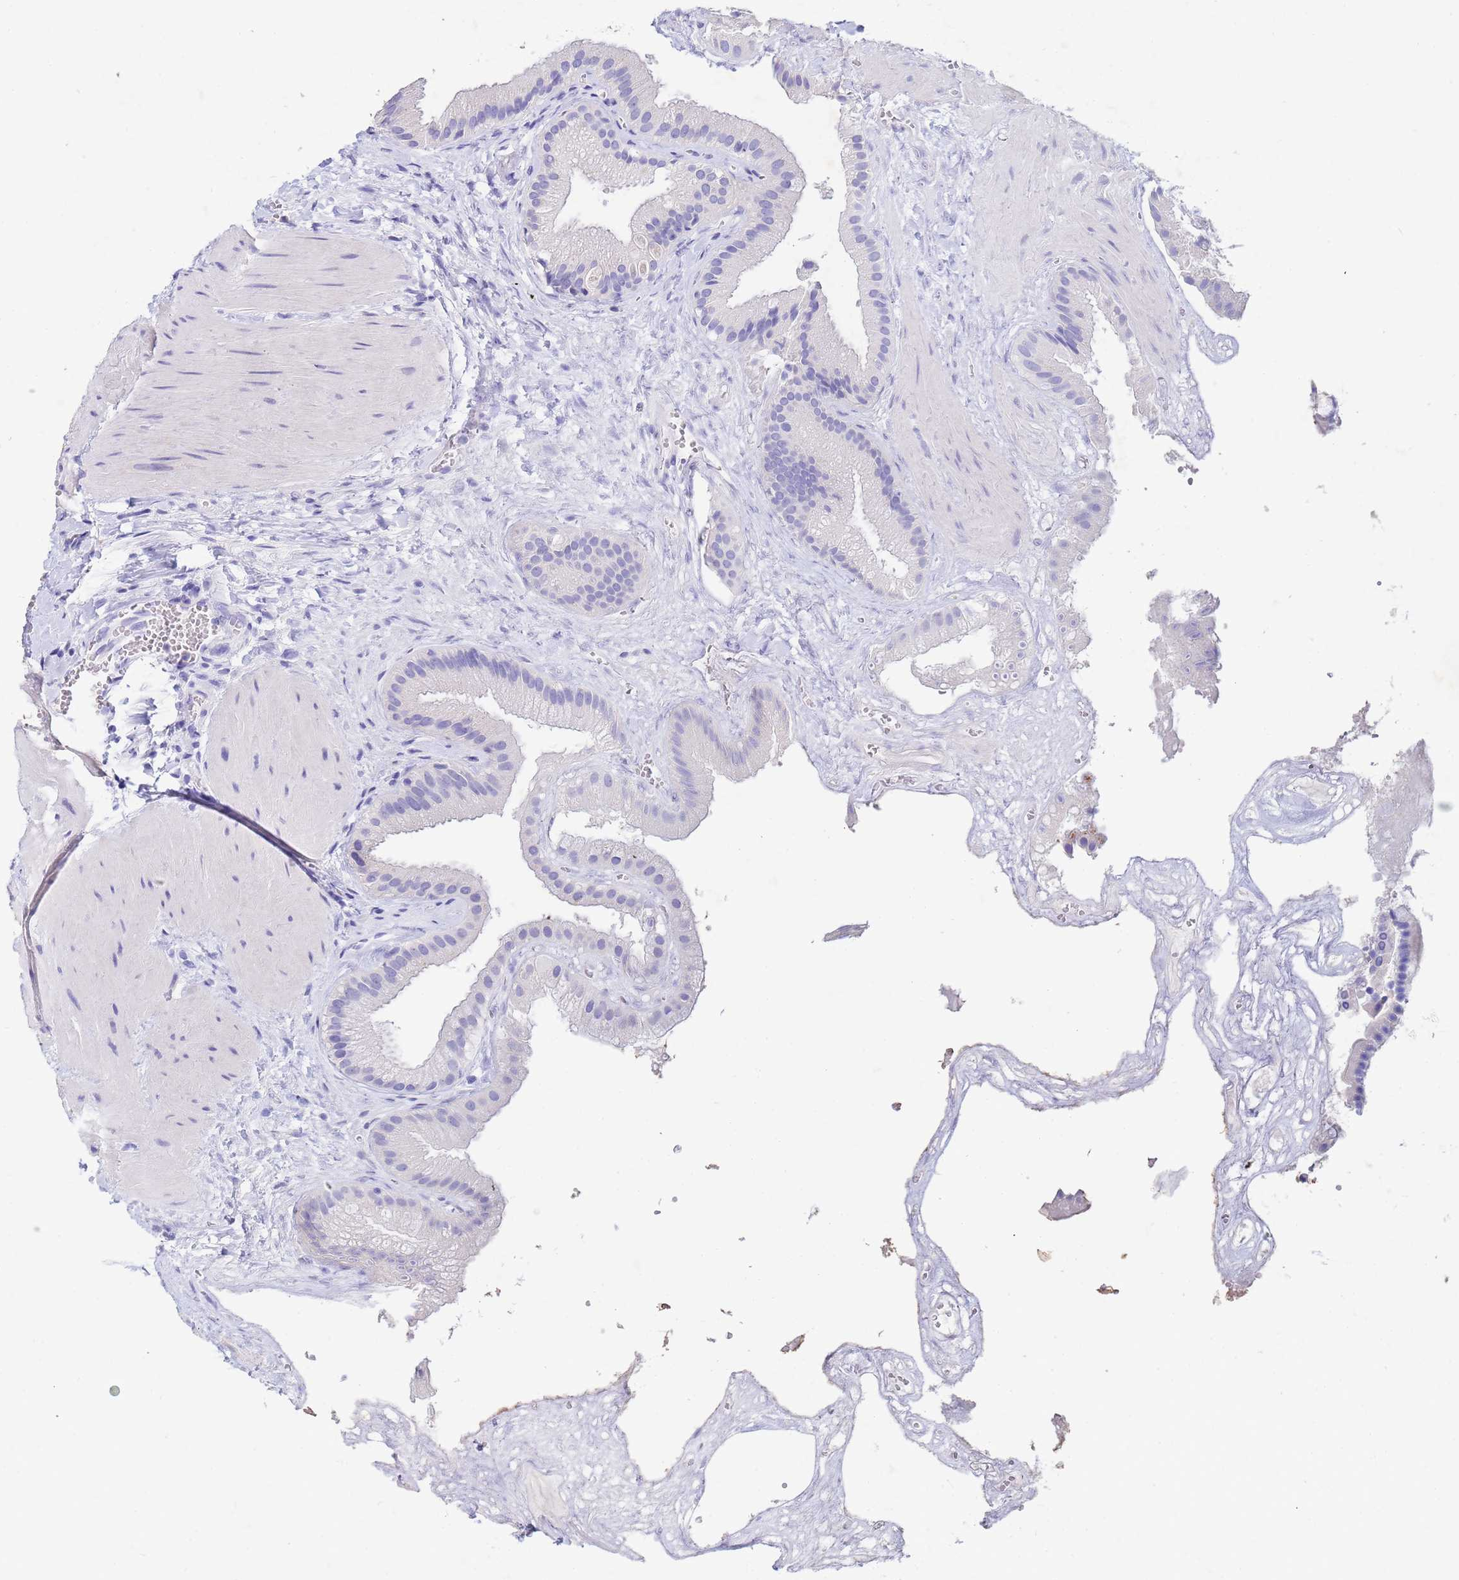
{"staining": {"intensity": "negative", "quantity": "none", "location": "none"}, "tissue": "gallbladder", "cell_type": "Glandular cells", "image_type": "normal", "snomed": [{"axis": "morphology", "description": "Normal tissue, NOS"}, {"axis": "topography", "description": "Gallbladder"}], "caption": "This is an immunohistochemistry micrograph of benign gallbladder. There is no staining in glandular cells.", "gene": "CSTB", "patient": {"sex": "male", "age": 55}}